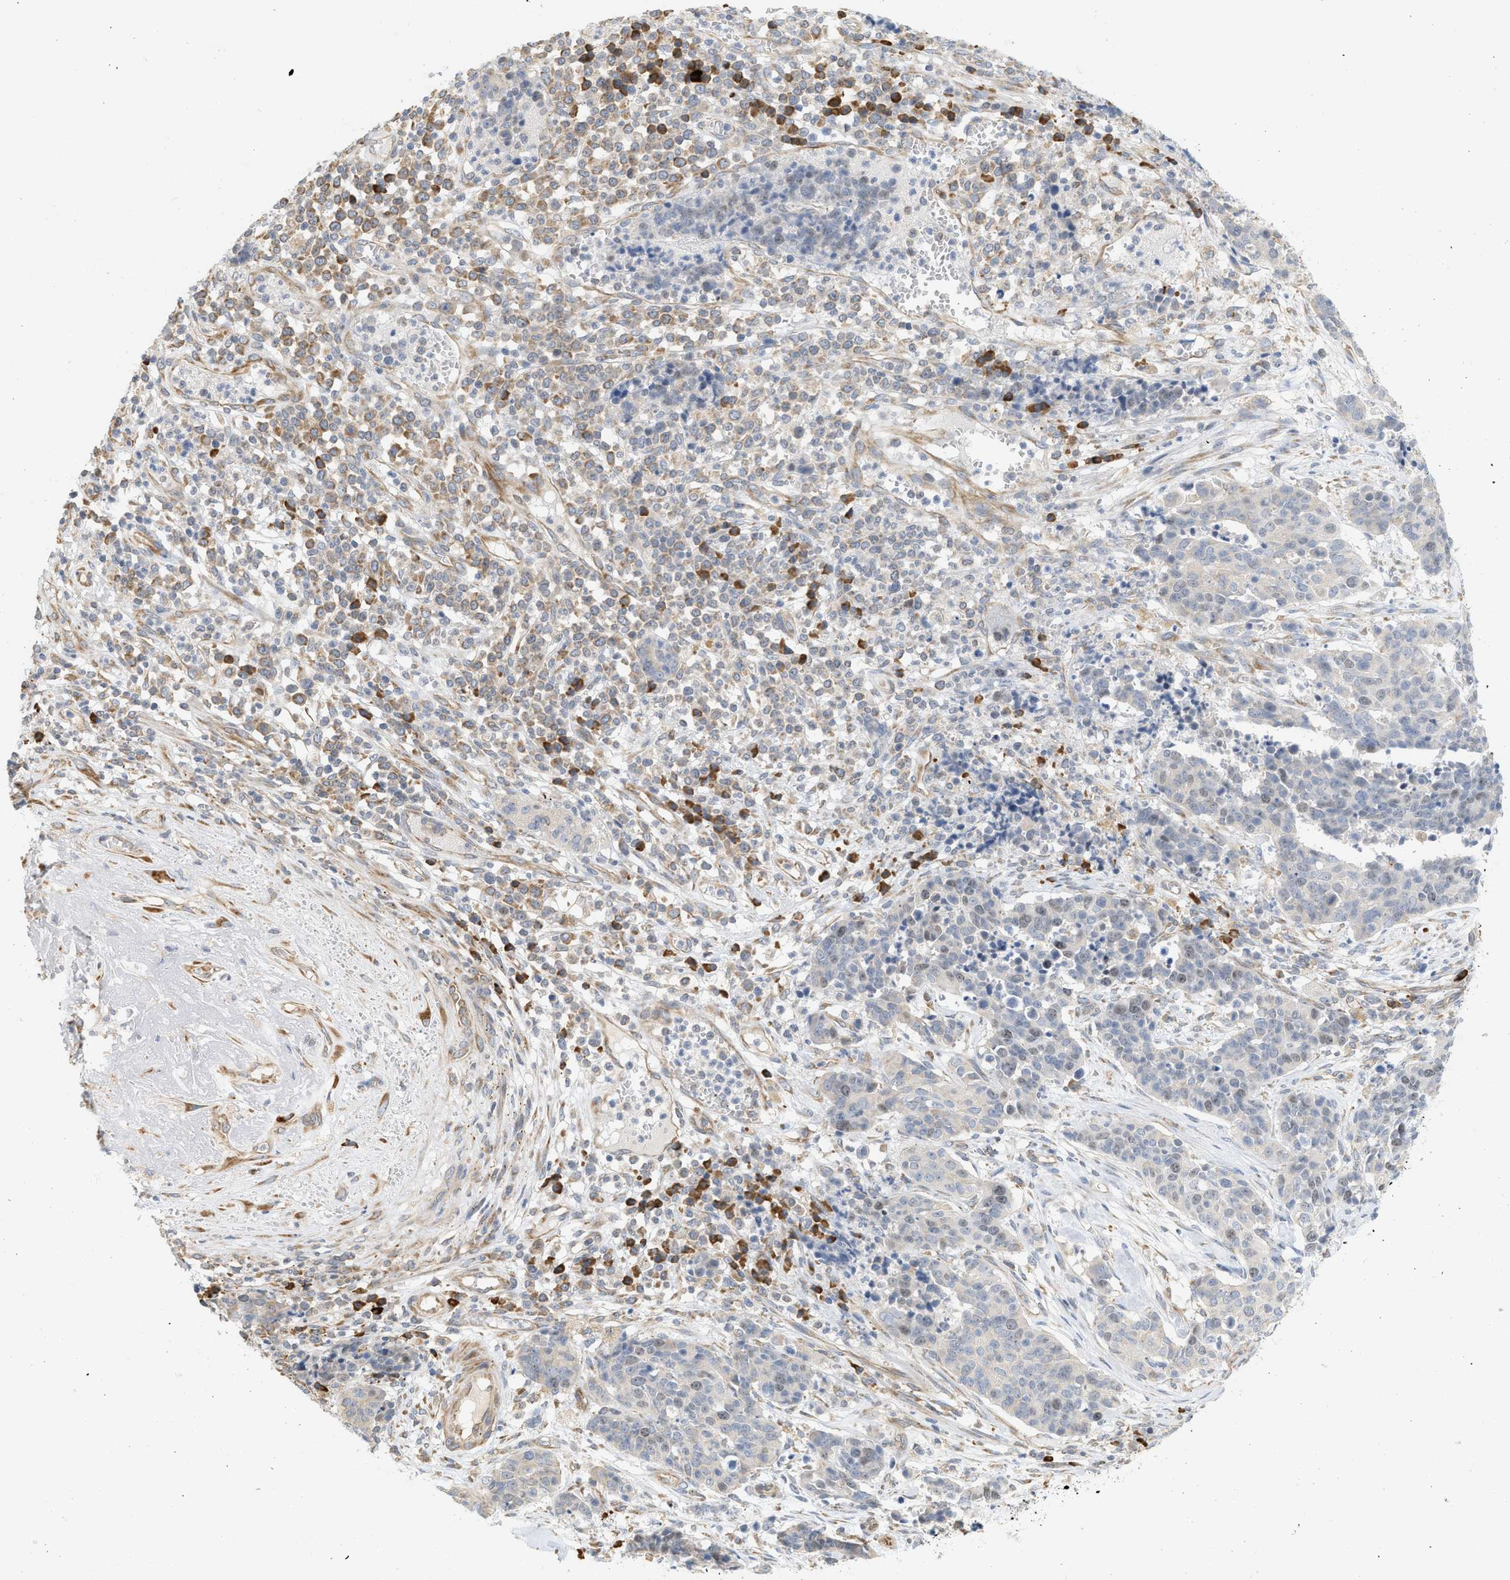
{"staining": {"intensity": "weak", "quantity": "<25%", "location": "nuclear"}, "tissue": "cervical cancer", "cell_type": "Tumor cells", "image_type": "cancer", "snomed": [{"axis": "morphology", "description": "Squamous cell carcinoma, NOS"}, {"axis": "topography", "description": "Cervix"}], "caption": "High magnification brightfield microscopy of cervical squamous cell carcinoma stained with DAB (brown) and counterstained with hematoxylin (blue): tumor cells show no significant positivity.", "gene": "SVOP", "patient": {"sex": "female", "age": 35}}